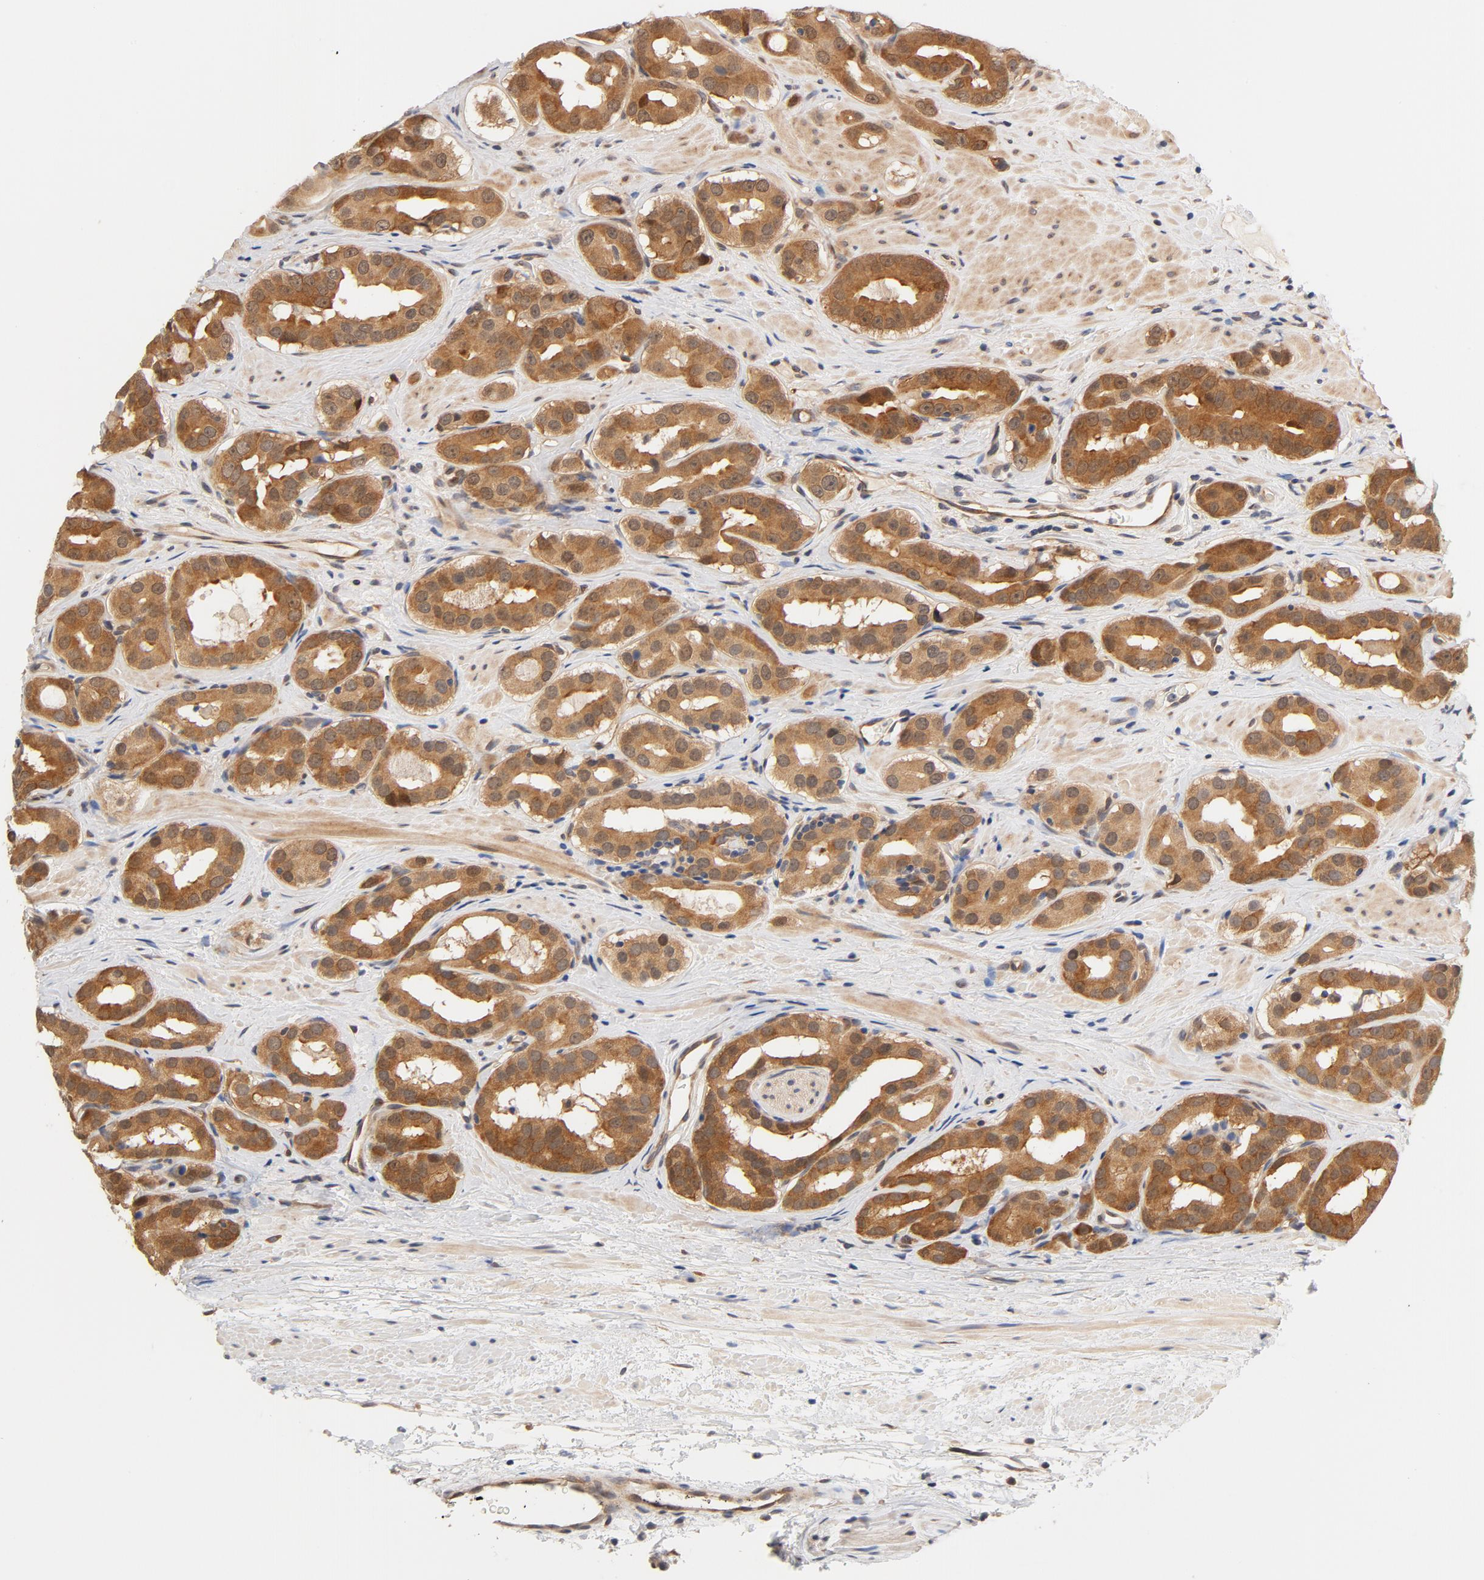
{"staining": {"intensity": "moderate", "quantity": ">75%", "location": "cytoplasmic/membranous"}, "tissue": "prostate cancer", "cell_type": "Tumor cells", "image_type": "cancer", "snomed": [{"axis": "morphology", "description": "Adenocarcinoma, Low grade"}, {"axis": "topography", "description": "Prostate"}], "caption": "Low-grade adenocarcinoma (prostate) was stained to show a protein in brown. There is medium levels of moderate cytoplasmic/membranous staining in approximately >75% of tumor cells.", "gene": "EIF4E", "patient": {"sex": "male", "age": 59}}